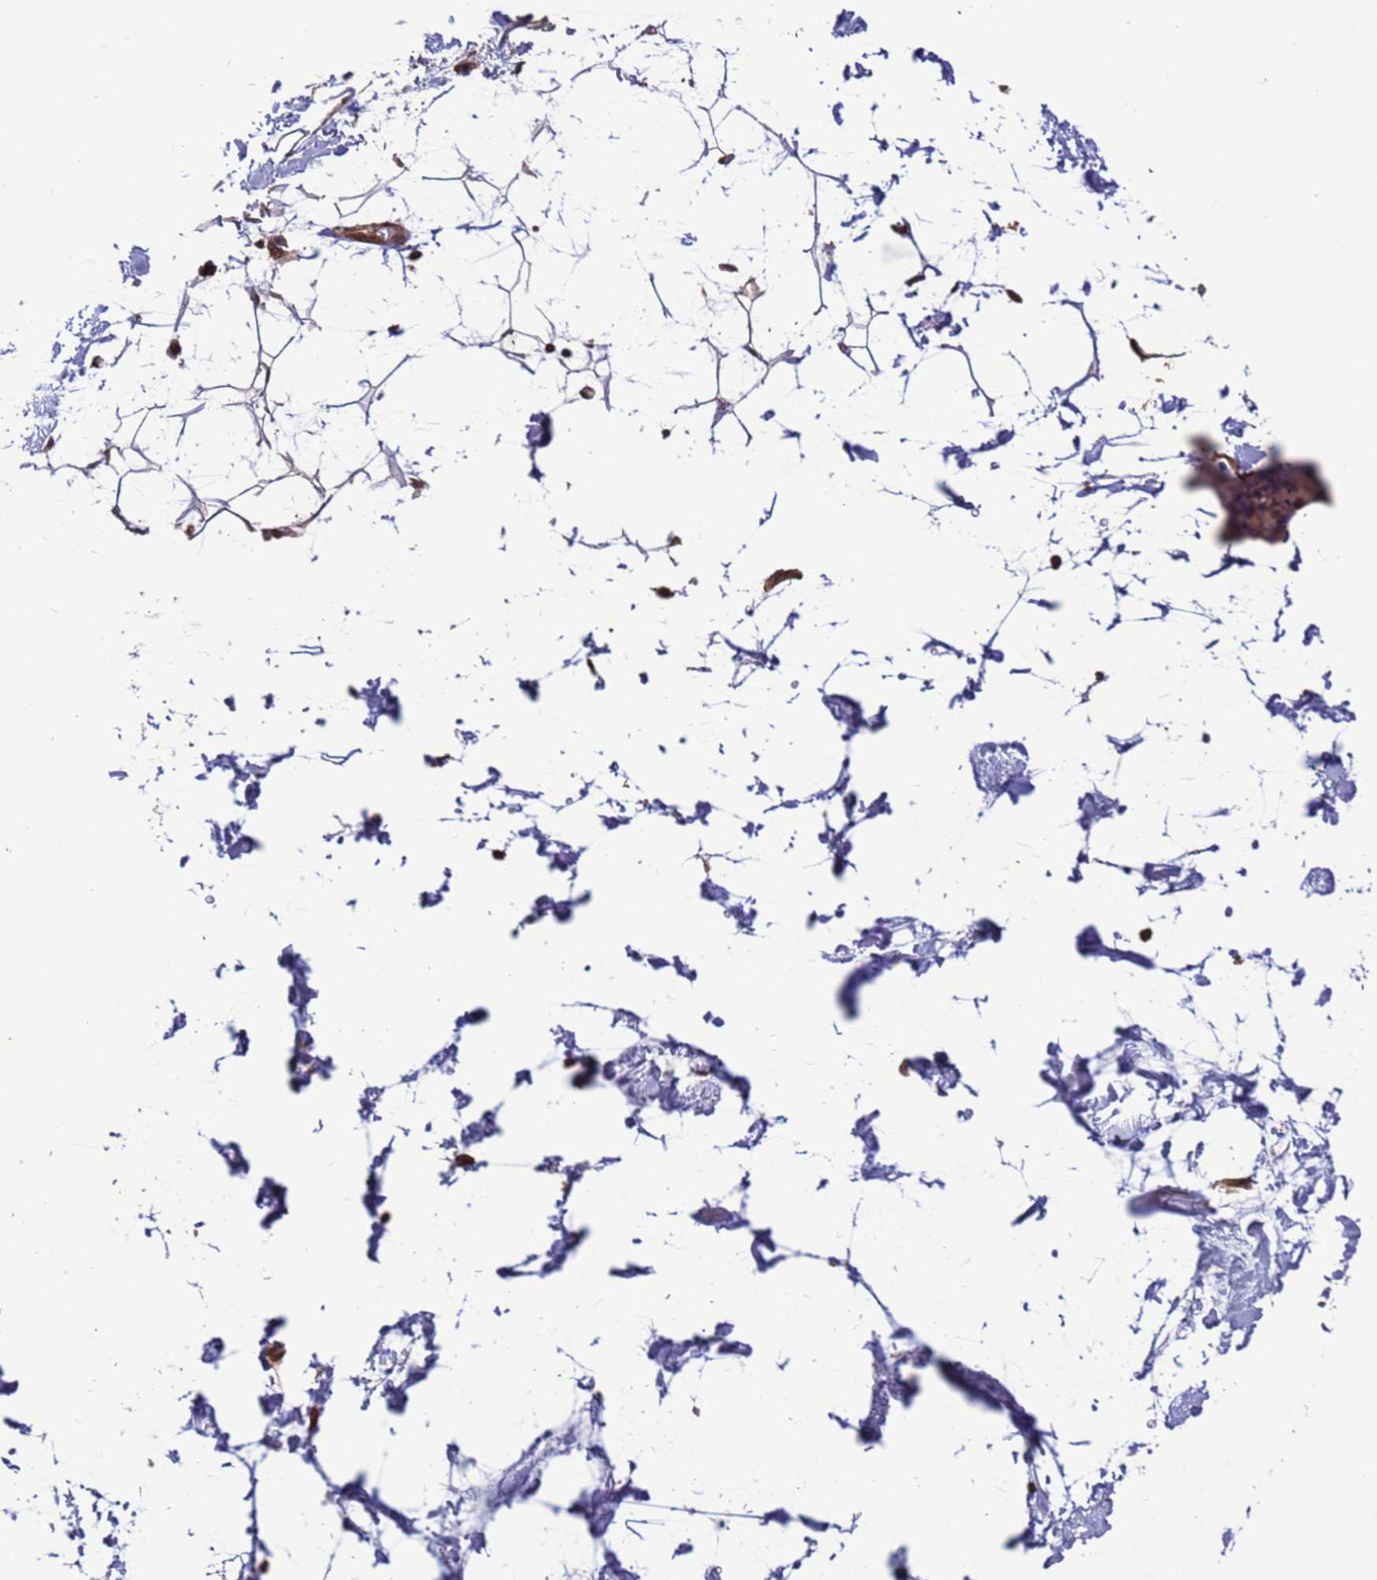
{"staining": {"intensity": "moderate", "quantity": ">75%", "location": "nuclear"}, "tissue": "adipose tissue", "cell_type": "Adipocytes", "image_type": "normal", "snomed": [{"axis": "morphology", "description": "Normal tissue, NOS"}, {"axis": "topography", "description": "Soft tissue"}], "caption": "A medium amount of moderate nuclear expression is seen in about >75% of adipocytes in unremarkable adipose tissue.", "gene": "VSTM4", "patient": {"sex": "male", "age": 72}}